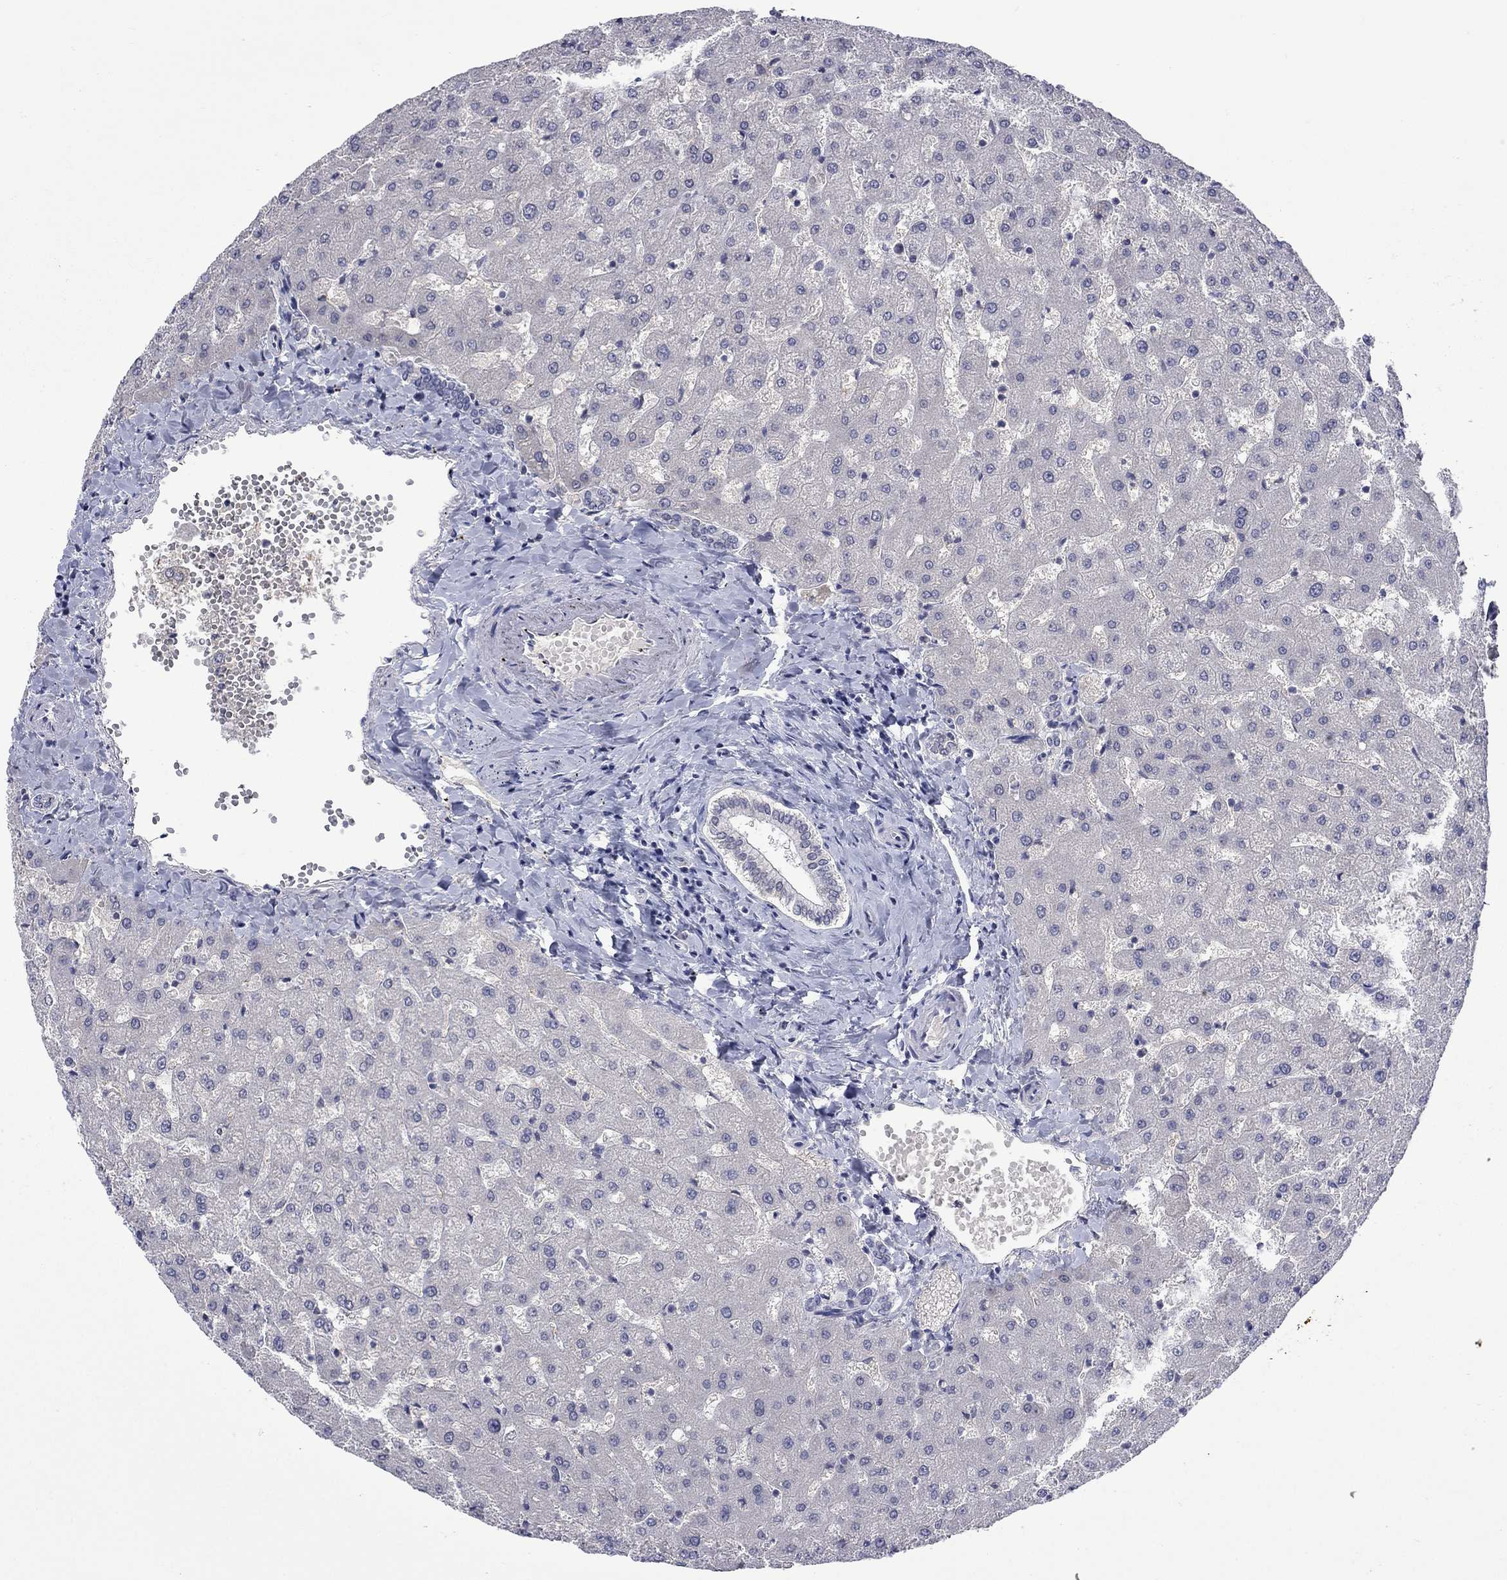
{"staining": {"intensity": "negative", "quantity": "none", "location": "none"}, "tissue": "liver", "cell_type": "Cholangiocytes", "image_type": "normal", "snomed": [{"axis": "morphology", "description": "Normal tissue, NOS"}, {"axis": "topography", "description": "Liver"}], "caption": "Image shows no significant protein expression in cholangiocytes of benign liver.", "gene": "NSMF", "patient": {"sex": "female", "age": 50}}